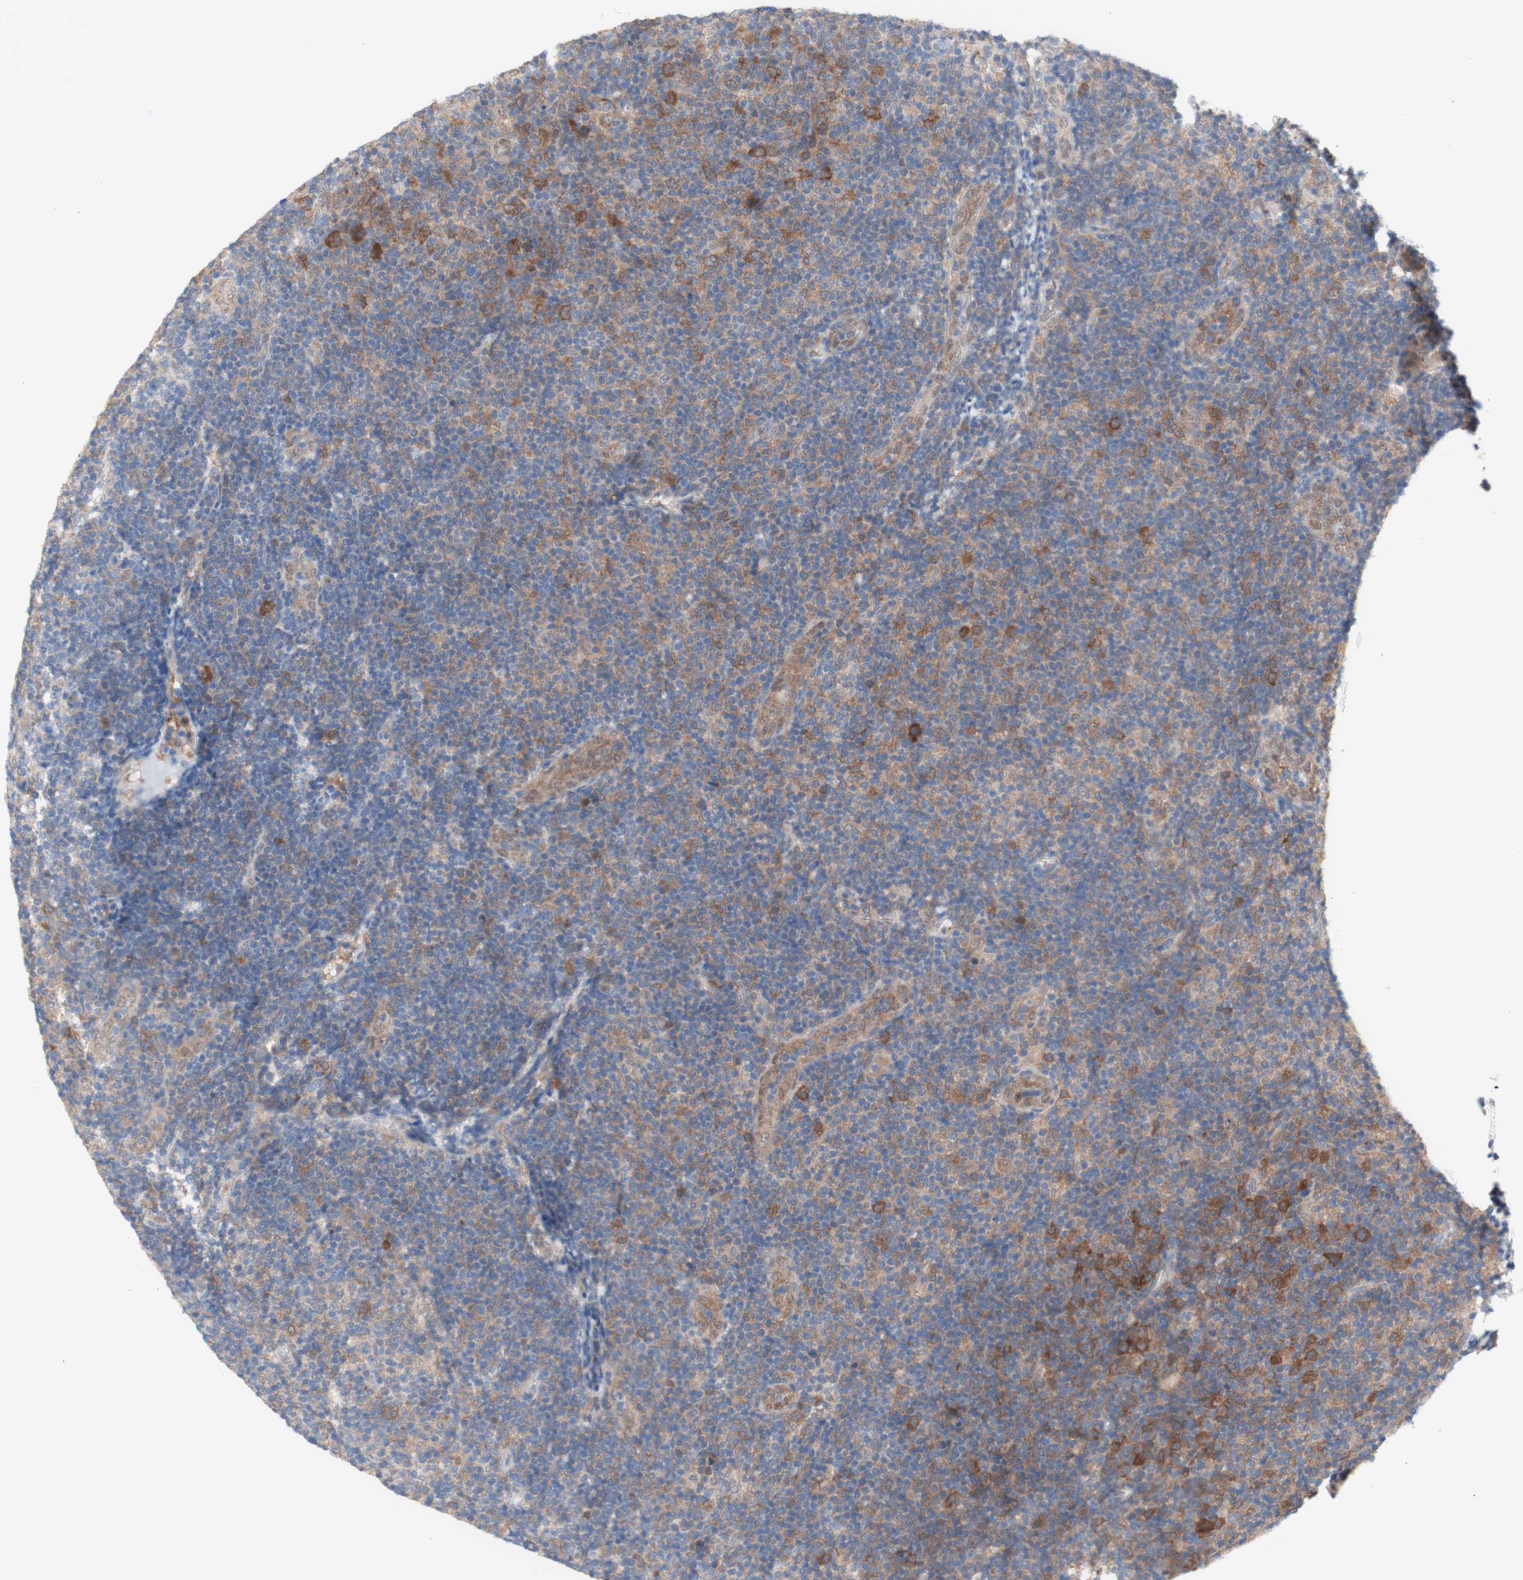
{"staining": {"intensity": "moderate", "quantity": ">75%", "location": "cytoplasmic/membranous"}, "tissue": "lymphoma", "cell_type": "Tumor cells", "image_type": "cancer", "snomed": [{"axis": "morphology", "description": "Malignant lymphoma, non-Hodgkin's type, Low grade"}, {"axis": "topography", "description": "Lymph node"}], "caption": "Immunohistochemistry (IHC) of low-grade malignant lymphoma, non-Hodgkin's type displays medium levels of moderate cytoplasmic/membranous positivity in approximately >75% of tumor cells.", "gene": "PRMT5", "patient": {"sex": "male", "age": 83}}